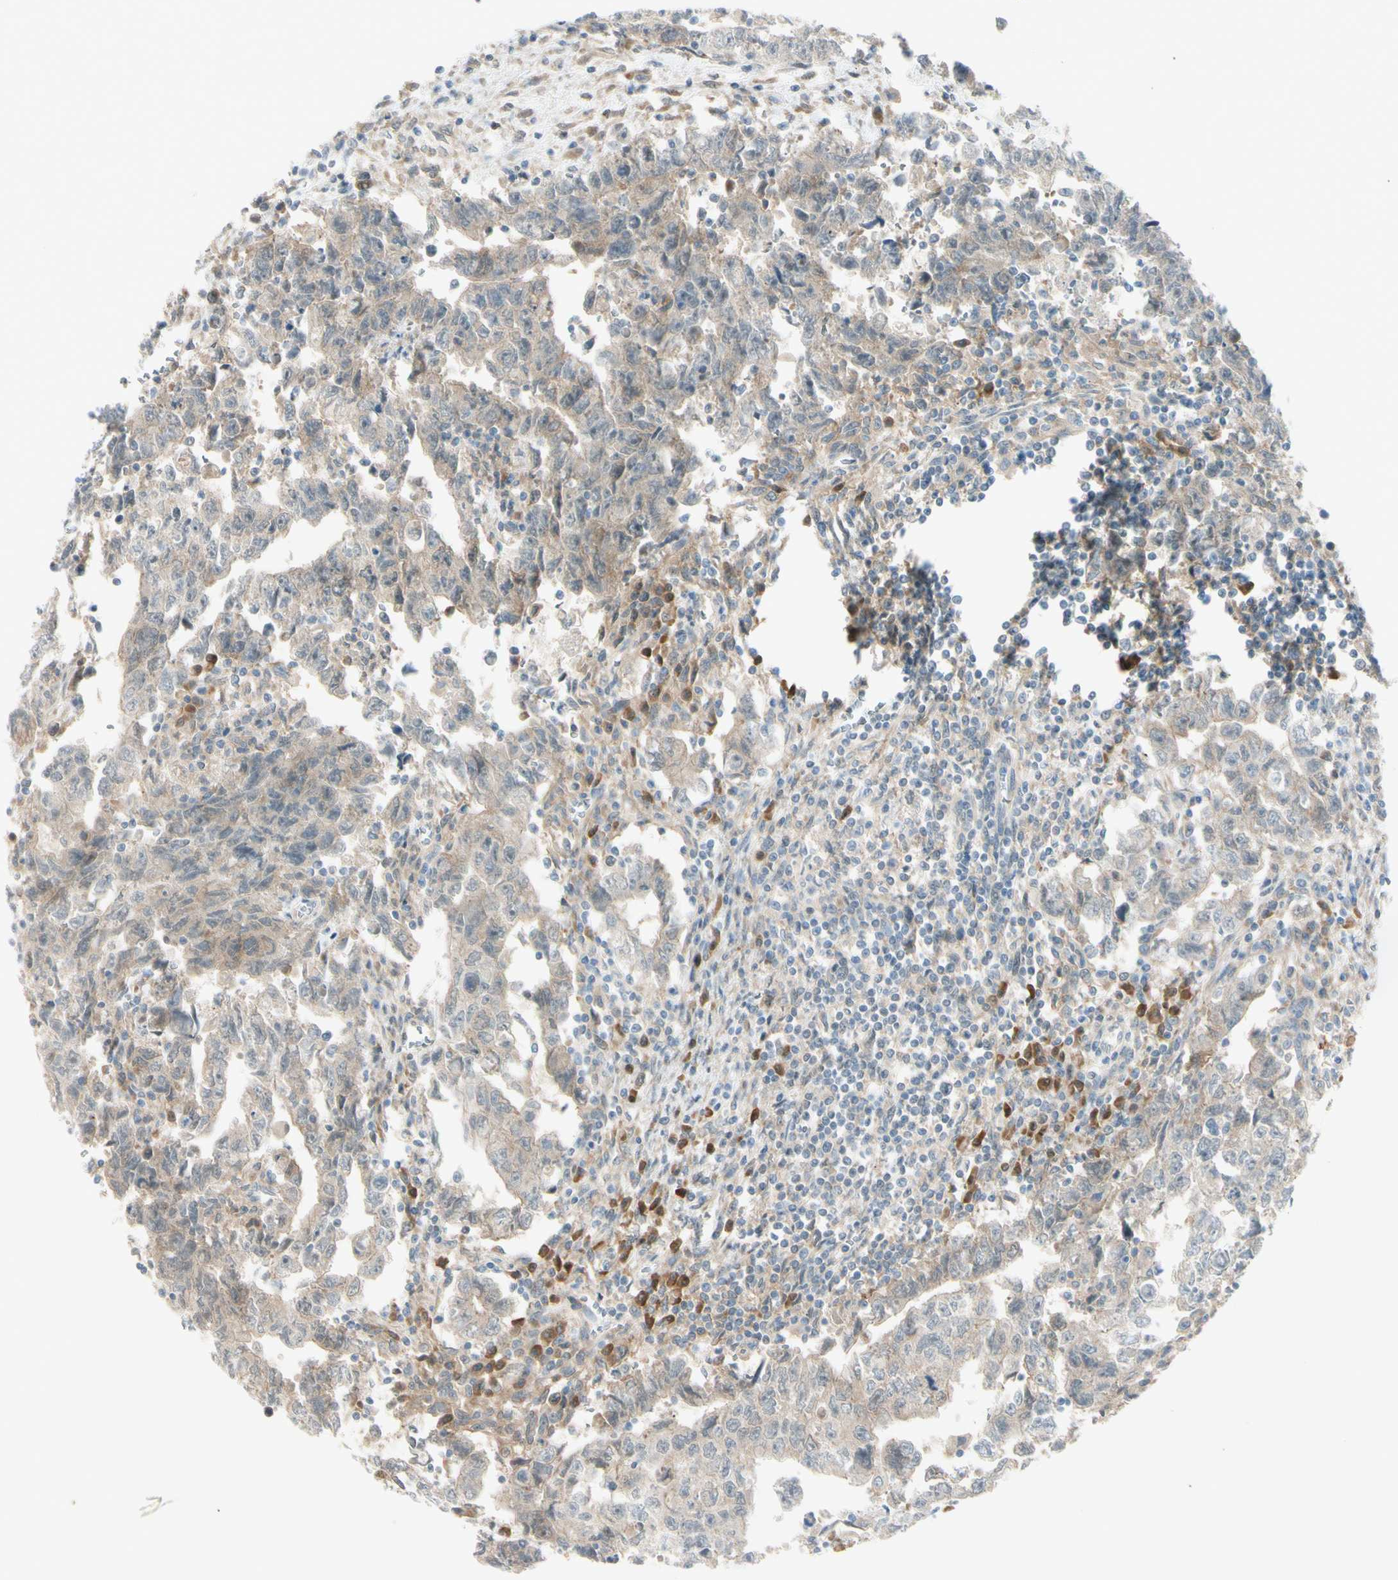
{"staining": {"intensity": "weak", "quantity": "25%-75%", "location": "cytoplasmic/membranous"}, "tissue": "testis cancer", "cell_type": "Tumor cells", "image_type": "cancer", "snomed": [{"axis": "morphology", "description": "Carcinoma, Embryonal, NOS"}, {"axis": "topography", "description": "Testis"}], "caption": "Protein analysis of testis cancer tissue shows weak cytoplasmic/membranous positivity in about 25%-75% of tumor cells.", "gene": "PTTG1", "patient": {"sex": "male", "age": 28}}